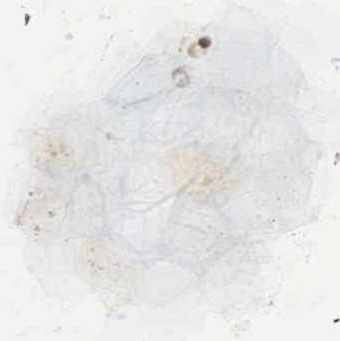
{"staining": {"intensity": "negative", "quantity": "none", "location": "none"}, "tissue": "stomach cancer", "cell_type": "Tumor cells", "image_type": "cancer", "snomed": [{"axis": "morphology", "description": "Adenocarcinoma, NOS"}, {"axis": "topography", "description": "Stomach, lower"}], "caption": "This image is of stomach cancer stained with IHC to label a protein in brown with the nuclei are counter-stained blue. There is no positivity in tumor cells.", "gene": "CGB3", "patient": {"sex": "female", "age": 86}}